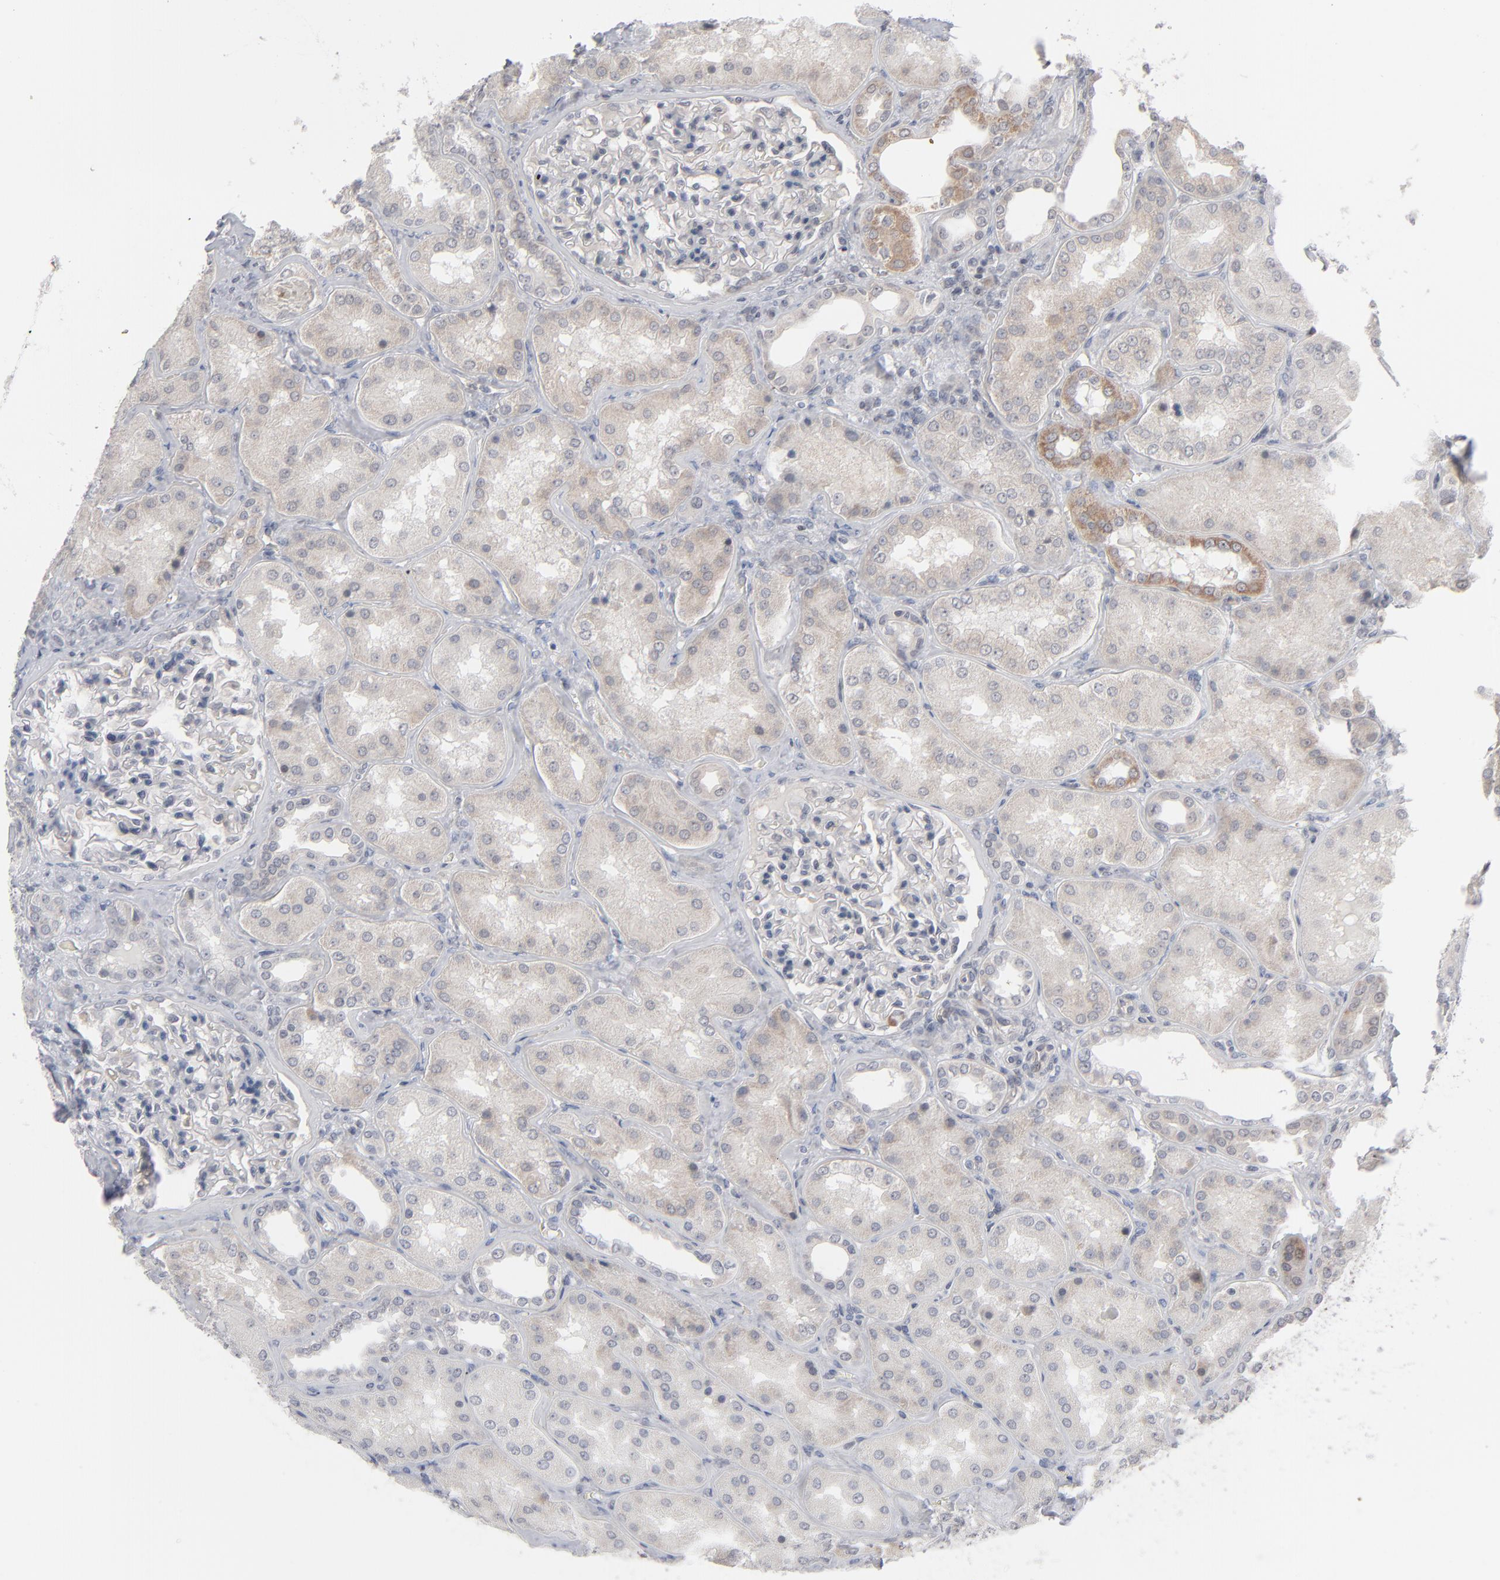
{"staining": {"intensity": "negative", "quantity": "none", "location": "none"}, "tissue": "kidney", "cell_type": "Cells in glomeruli", "image_type": "normal", "snomed": [{"axis": "morphology", "description": "Normal tissue, NOS"}, {"axis": "topography", "description": "Kidney"}], "caption": "Cells in glomeruli are negative for brown protein staining in normal kidney. (Stains: DAB (3,3'-diaminobenzidine) immunohistochemistry (IHC) with hematoxylin counter stain, Microscopy: brightfield microscopy at high magnification).", "gene": "POF1B", "patient": {"sex": "female", "age": 56}}